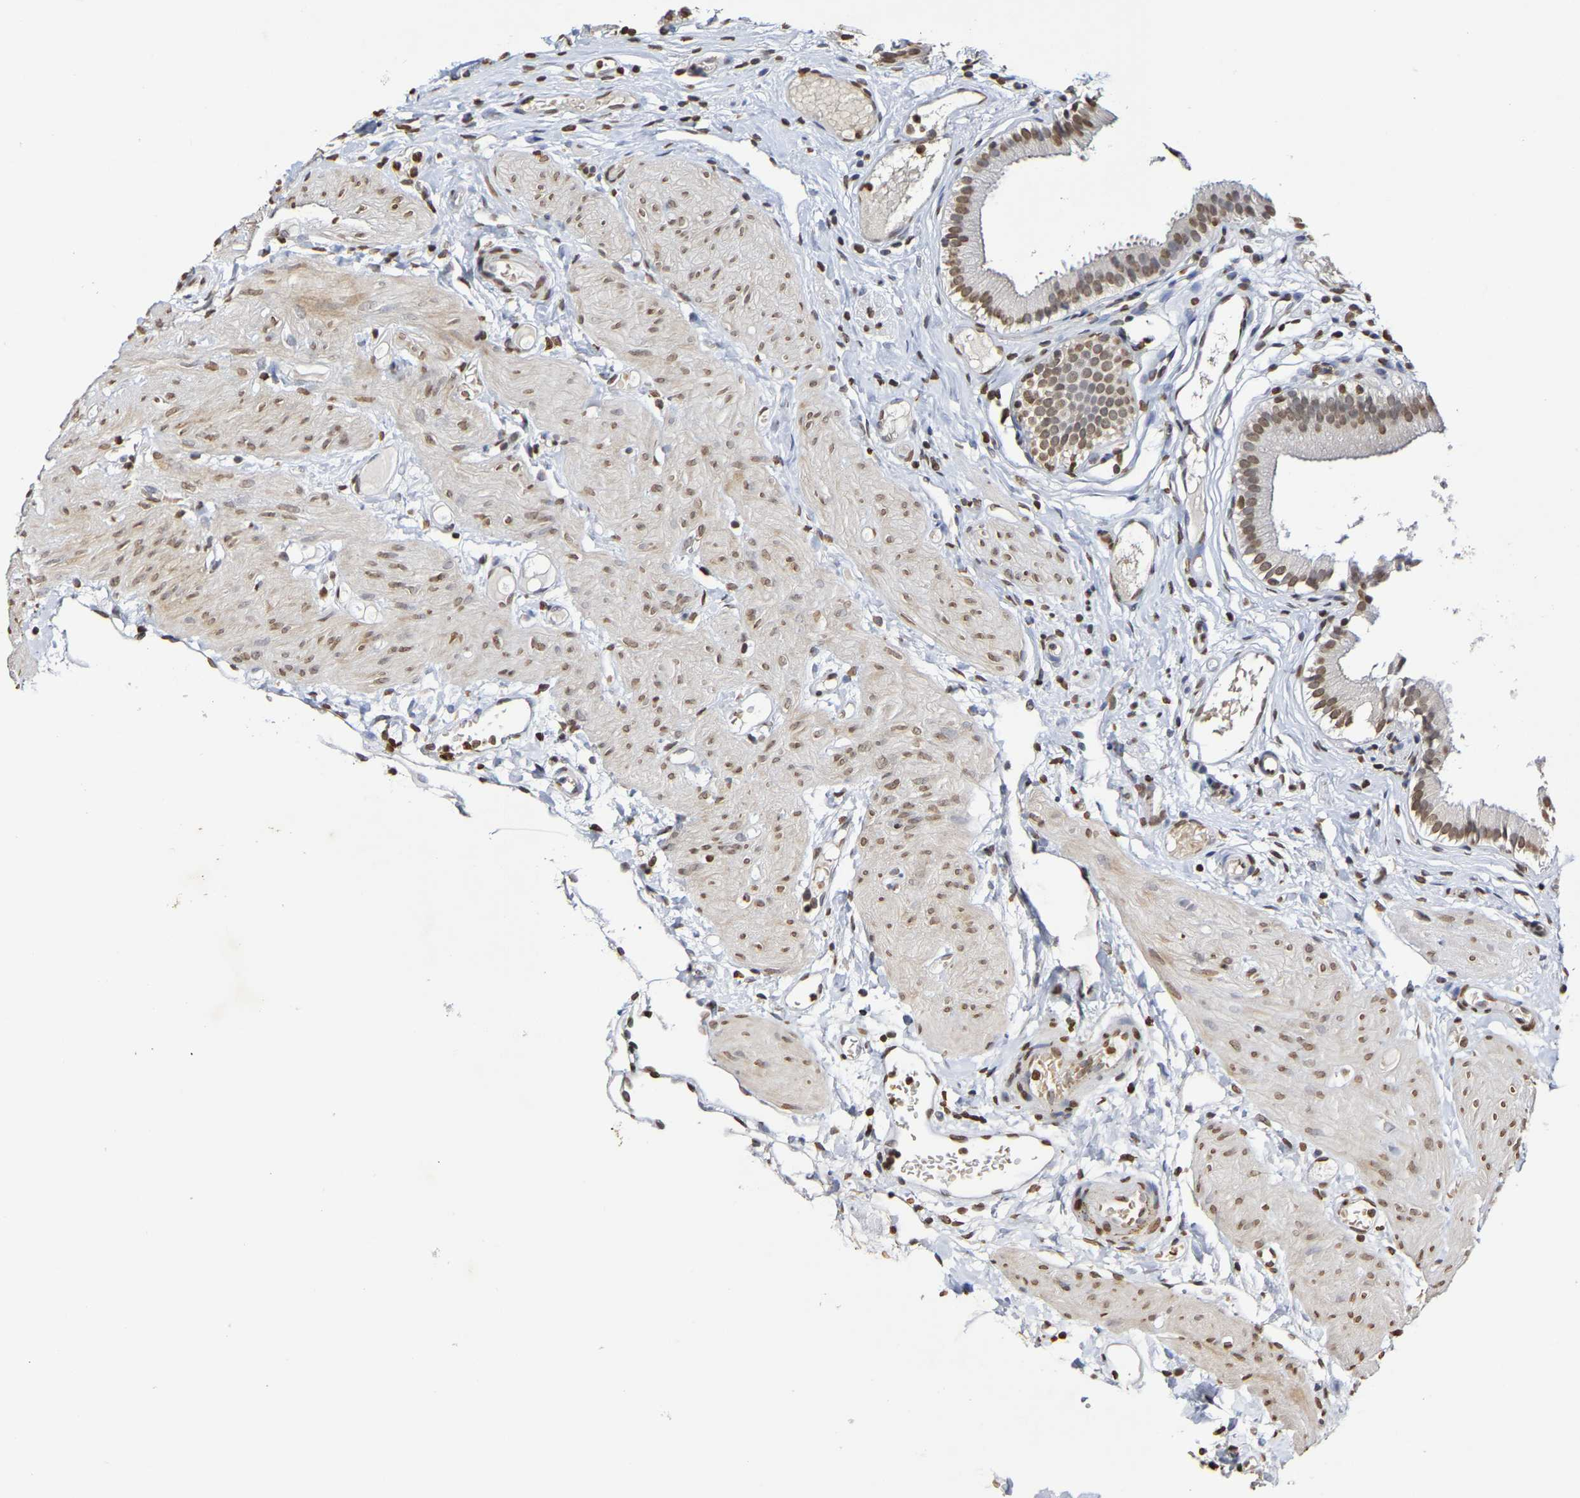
{"staining": {"intensity": "moderate", "quantity": ">75%", "location": "nuclear"}, "tissue": "gallbladder", "cell_type": "Glandular cells", "image_type": "normal", "snomed": [{"axis": "morphology", "description": "Normal tissue, NOS"}, {"axis": "topography", "description": "Gallbladder"}], "caption": "This is a photomicrograph of immunohistochemistry staining of benign gallbladder, which shows moderate staining in the nuclear of glandular cells.", "gene": "ATF4", "patient": {"sex": "female", "age": 26}}